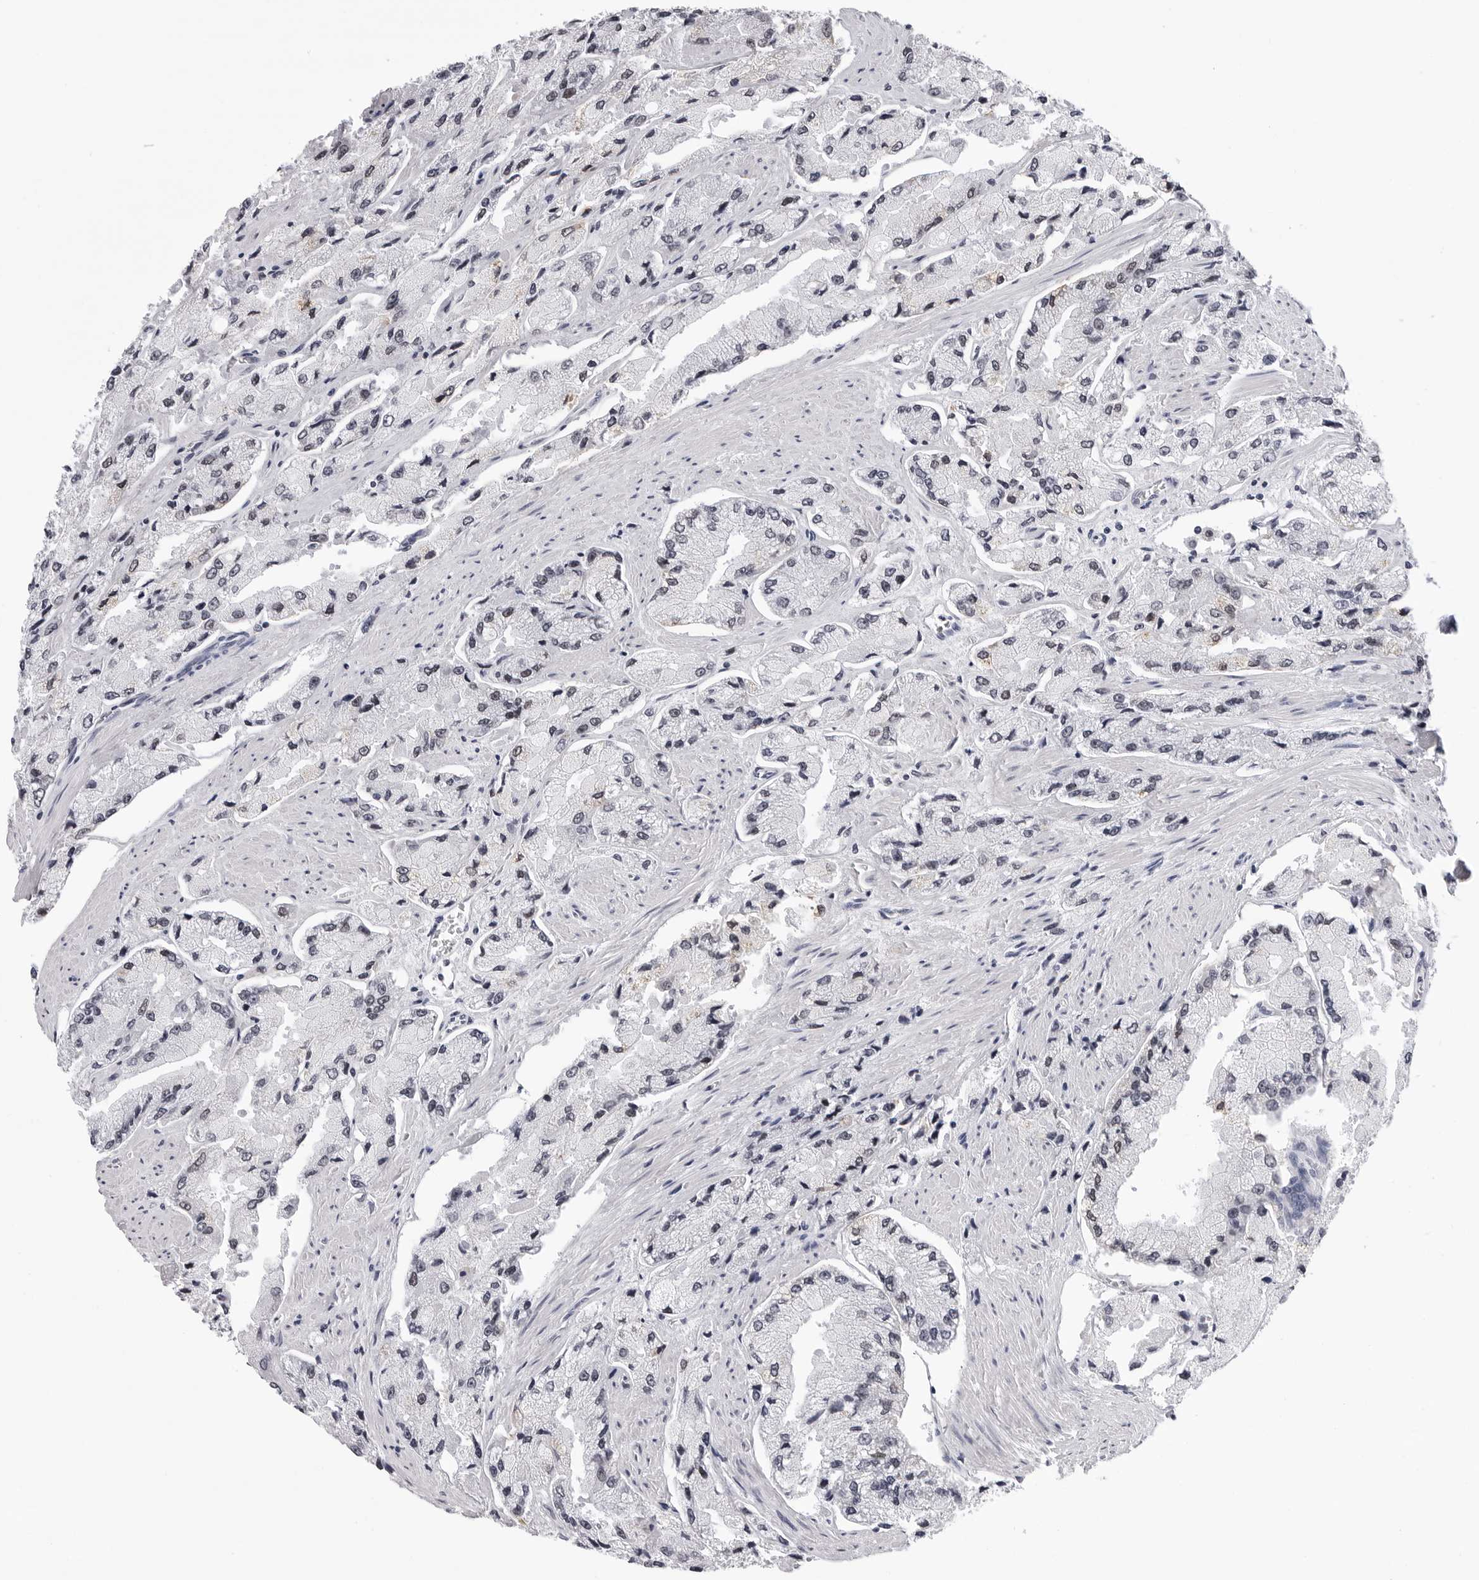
{"staining": {"intensity": "negative", "quantity": "none", "location": "none"}, "tissue": "prostate cancer", "cell_type": "Tumor cells", "image_type": "cancer", "snomed": [{"axis": "morphology", "description": "Adenocarcinoma, High grade"}, {"axis": "topography", "description": "Prostate"}], "caption": "Immunohistochemical staining of human high-grade adenocarcinoma (prostate) shows no significant positivity in tumor cells.", "gene": "SF3B4", "patient": {"sex": "male", "age": 58}}